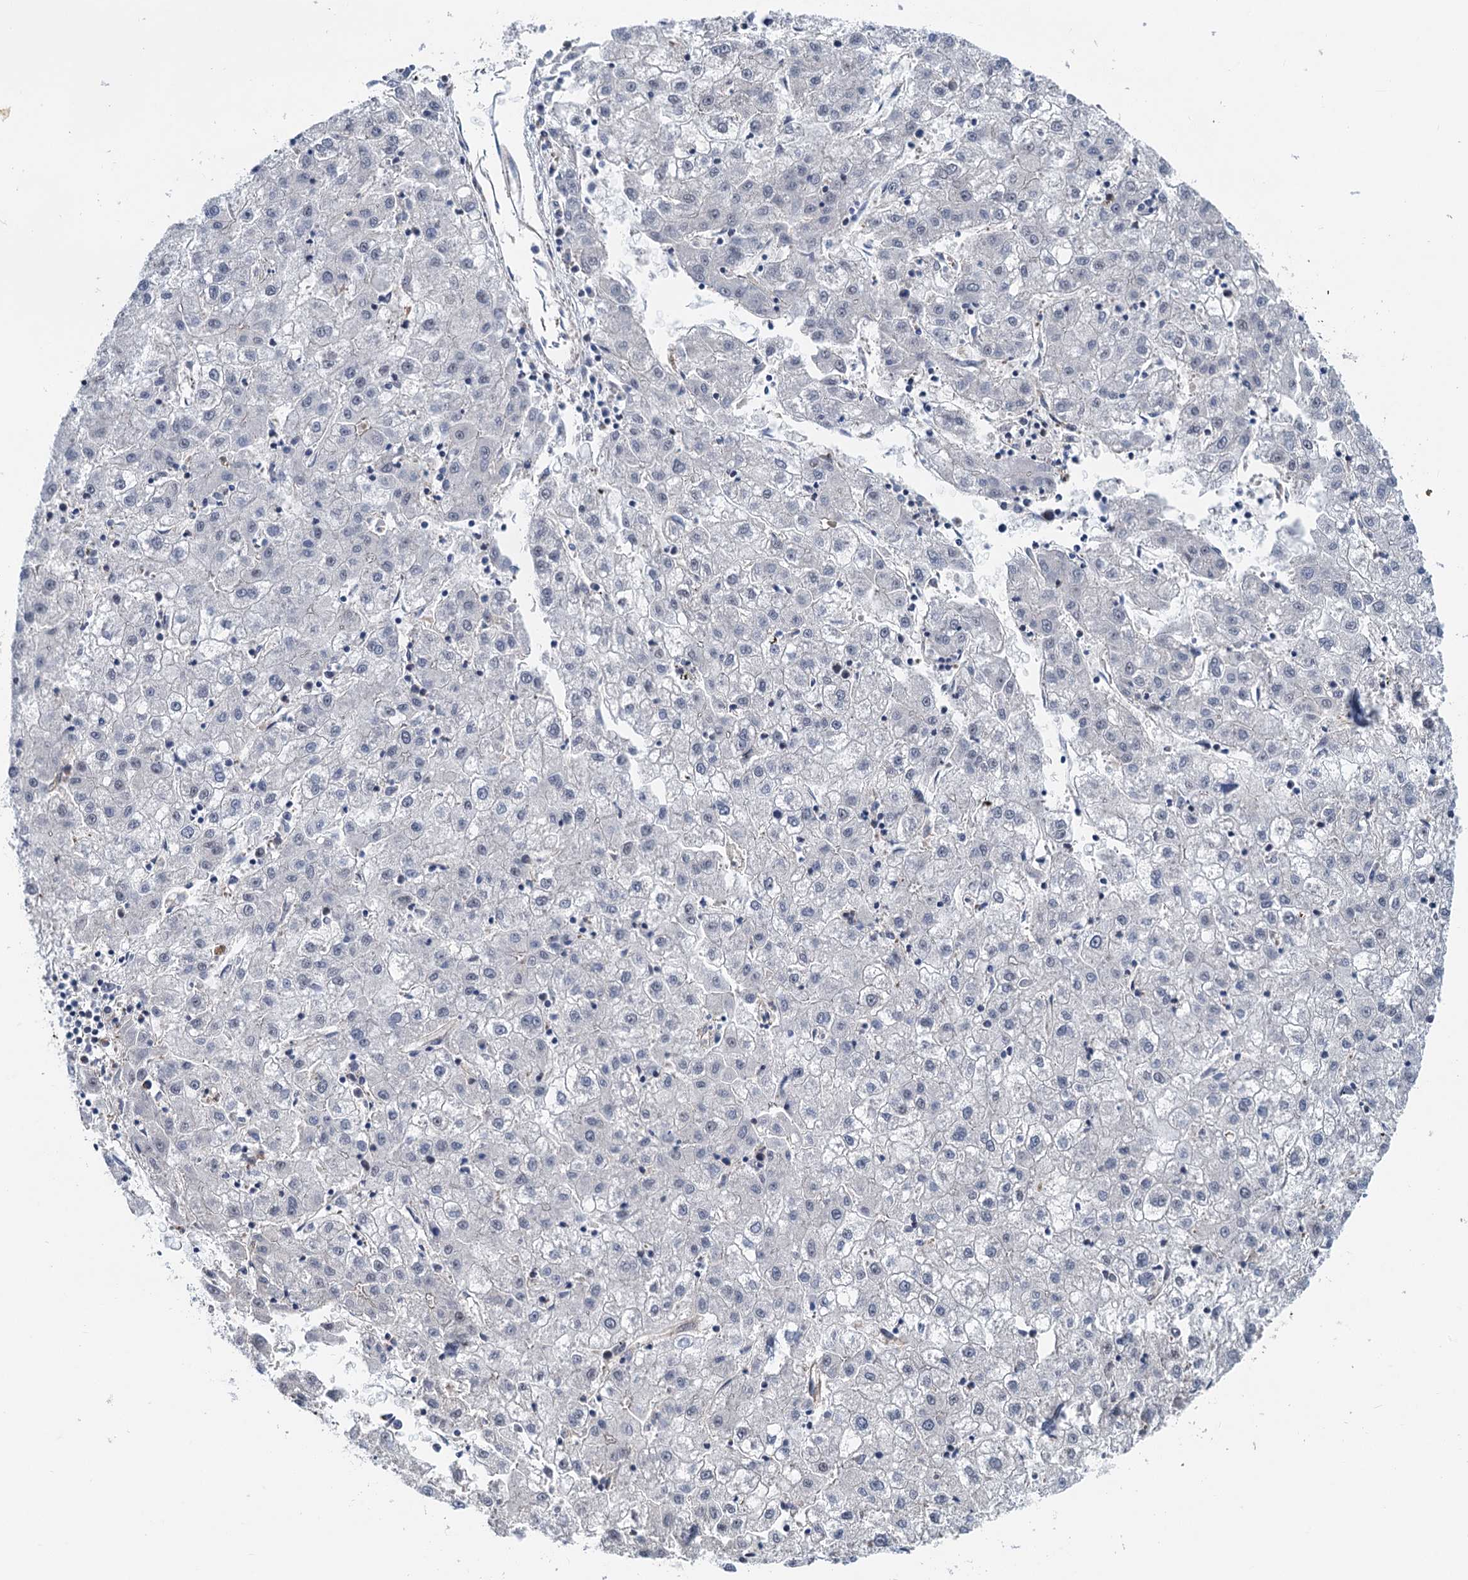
{"staining": {"intensity": "negative", "quantity": "none", "location": "none"}, "tissue": "liver cancer", "cell_type": "Tumor cells", "image_type": "cancer", "snomed": [{"axis": "morphology", "description": "Carcinoma, Hepatocellular, NOS"}, {"axis": "topography", "description": "Liver"}], "caption": "Immunohistochemistry (IHC) histopathology image of human hepatocellular carcinoma (liver) stained for a protein (brown), which displays no positivity in tumor cells.", "gene": "CFDP1", "patient": {"sex": "male", "age": 72}}